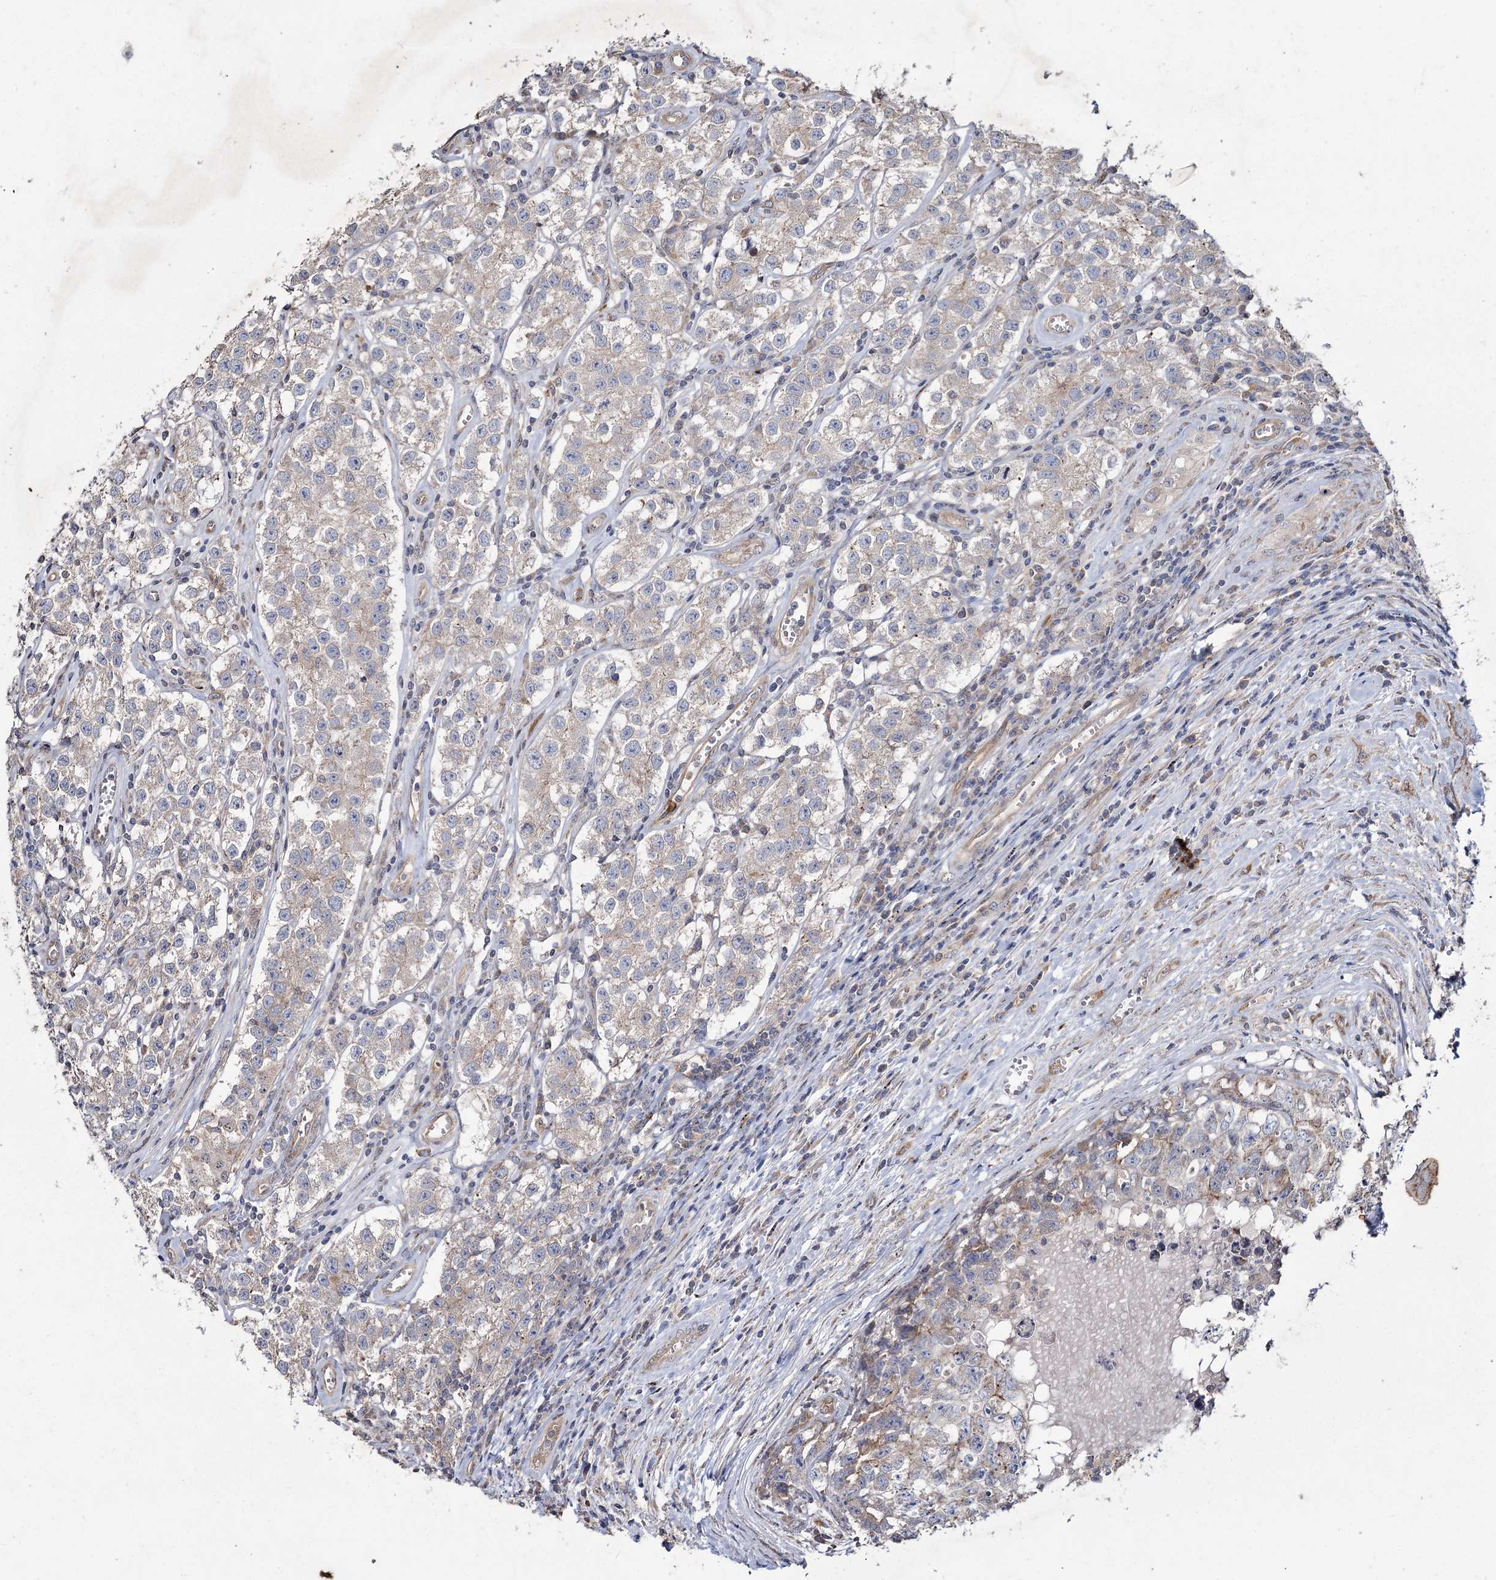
{"staining": {"intensity": "weak", "quantity": "<25%", "location": "cytoplasmic/membranous"}, "tissue": "testis cancer", "cell_type": "Tumor cells", "image_type": "cancer", "snomed": [{"axis": "morphology", "description": "Seminoma, NOS"}, {"axis": "morphology", "description": "Carcinoma, Embryonal, NOS"}, {"axis": "topography", "description": "Testis"}], "caption": "High power microscopy micrograph of an immunohistochemistry photomicrograph of testis seminoma, revealing no significant staining in tumor cells.", "gene": "SH3TC1", "patient": {"sex": "male", "age": 43}}